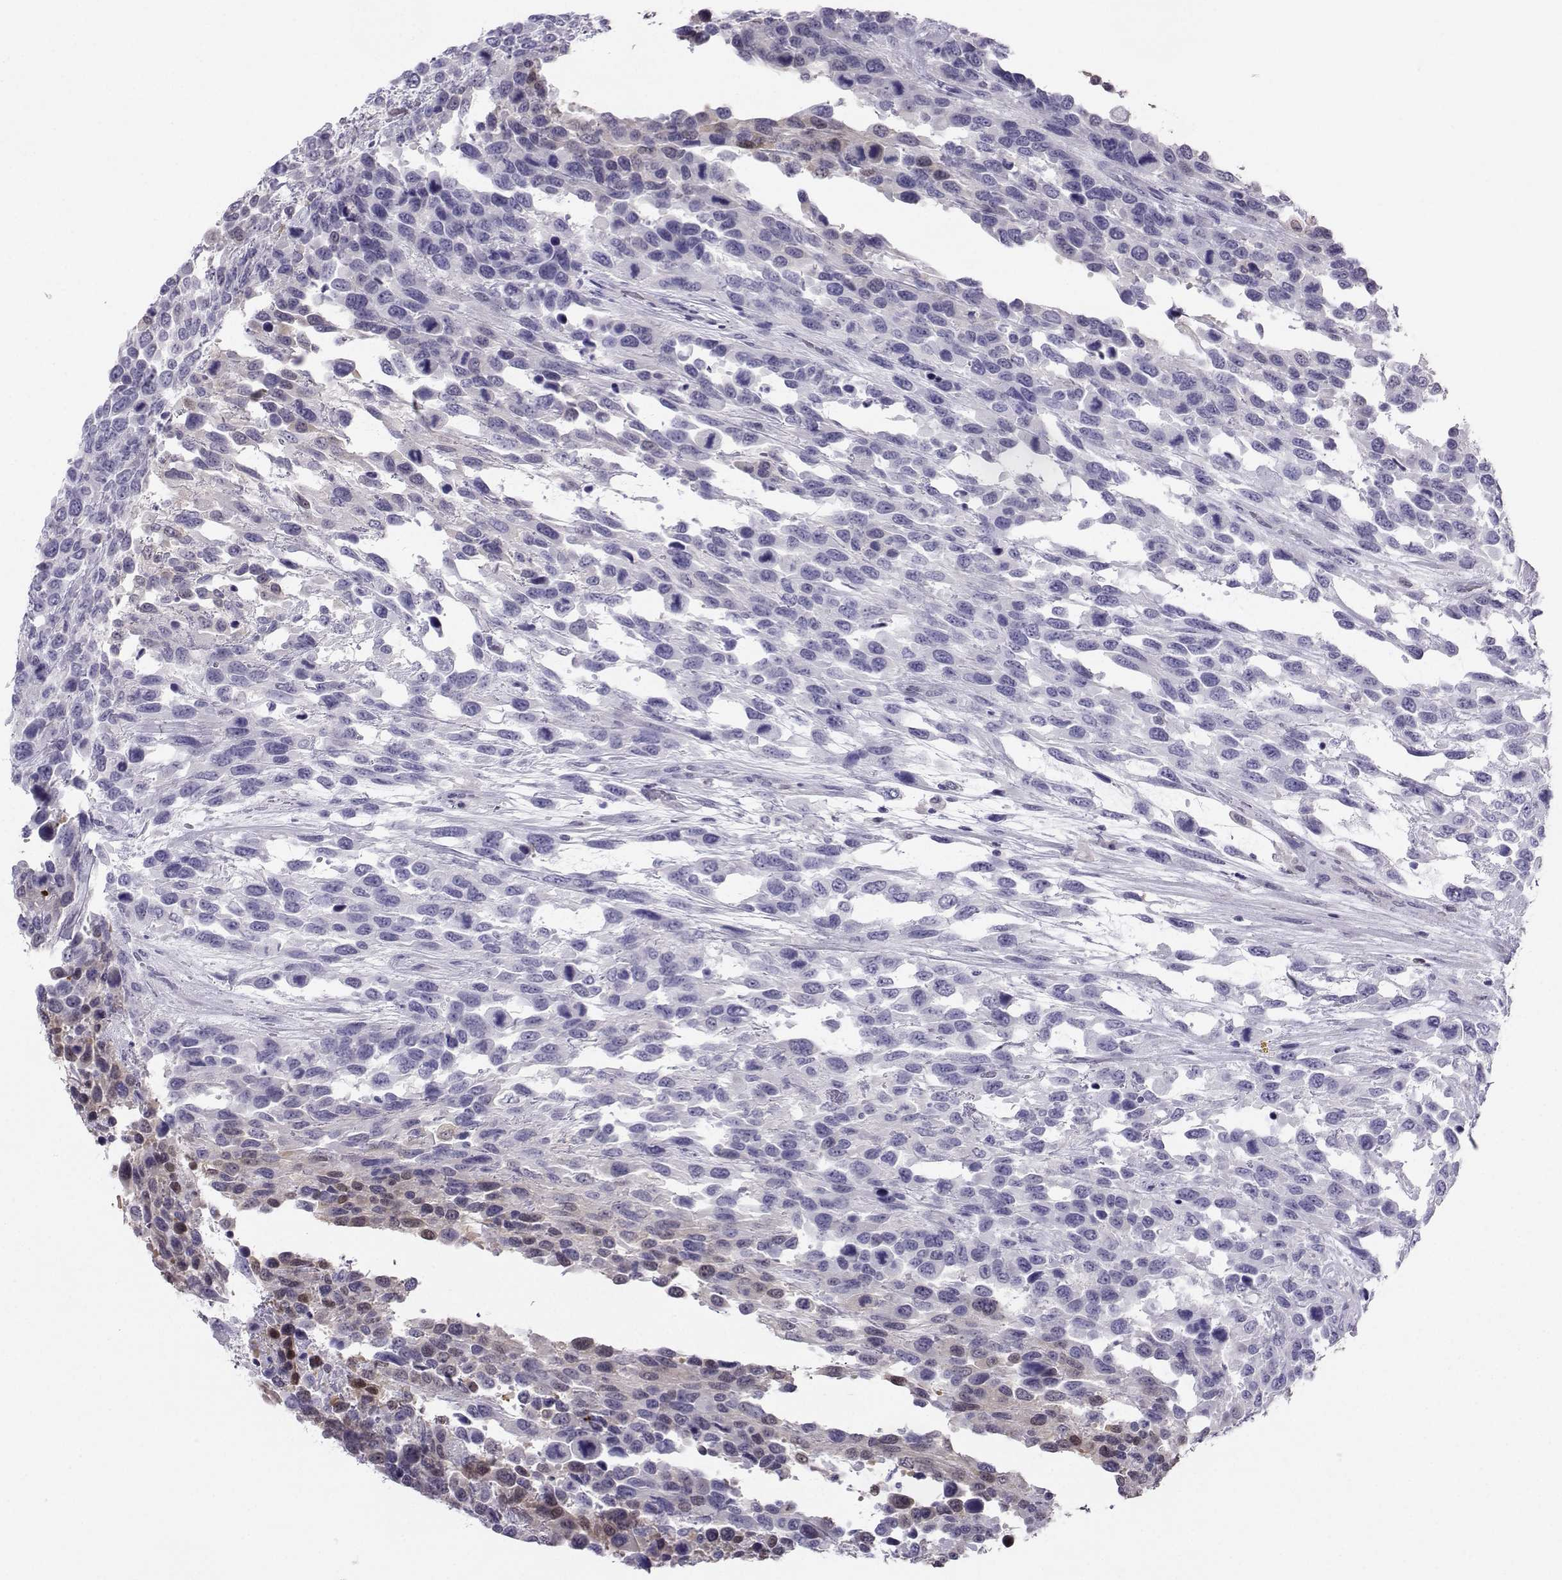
{"staining": {"intensity": "weak", "quantity": "<25%", "location": "nuclear"}, "tissue": "urothelial cancer", "cell_type": "Tumor cells", "image_type": "cancer", "snomed": [{"axis": "morphology", "description": "Urothelial carcinoma, High grade"}, {"axis": "topography", "description": "Urinary bladder"}], "caption": "Tumor cells show no significant expression in urothelial cancer.", "gene": "PGK1", "patient": {"sex": "female", "age": 70}}